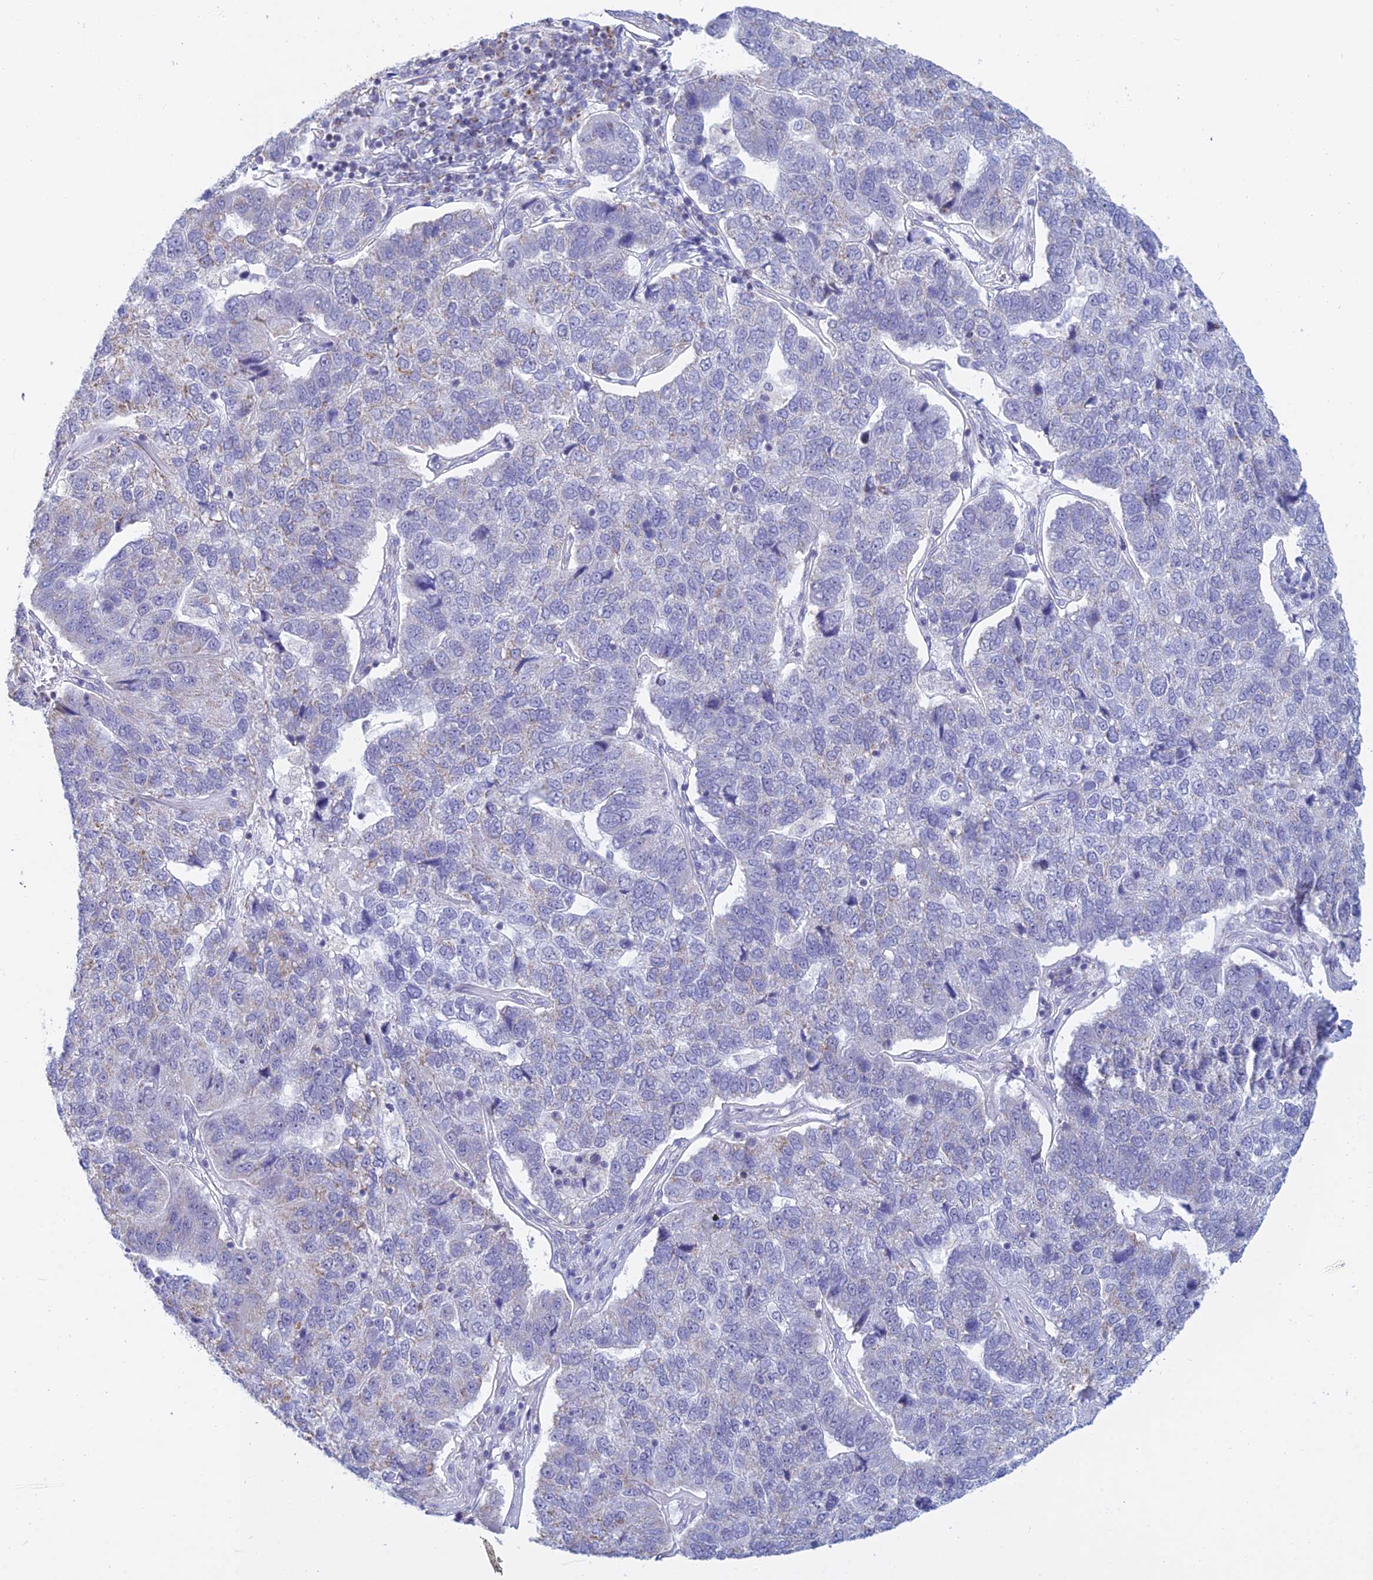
{"staining": {"intensity": "weak", "quantity": "<25%", "location": "cytoplasmic/membranous"}, "tissue": "pancreatic cancer", "cell_type": "Tumor cells", "image_type": "cancer", "snomed": [{"axis": "morphology", "description": "Adenocarcinoma, NOS"}, {"axis": "topography", "description": "Pancreas"}], "caption": "DAB (3,3'-diaminobenzidine) immunohistochemical staining of human pancreatic cancer reveals no significant positivity in tumor cells. (DAB IHC visualized using brightfield microscopy, high magnification).", "gene": "KLF14", "patient": {"sex": "female", "age": 61}}